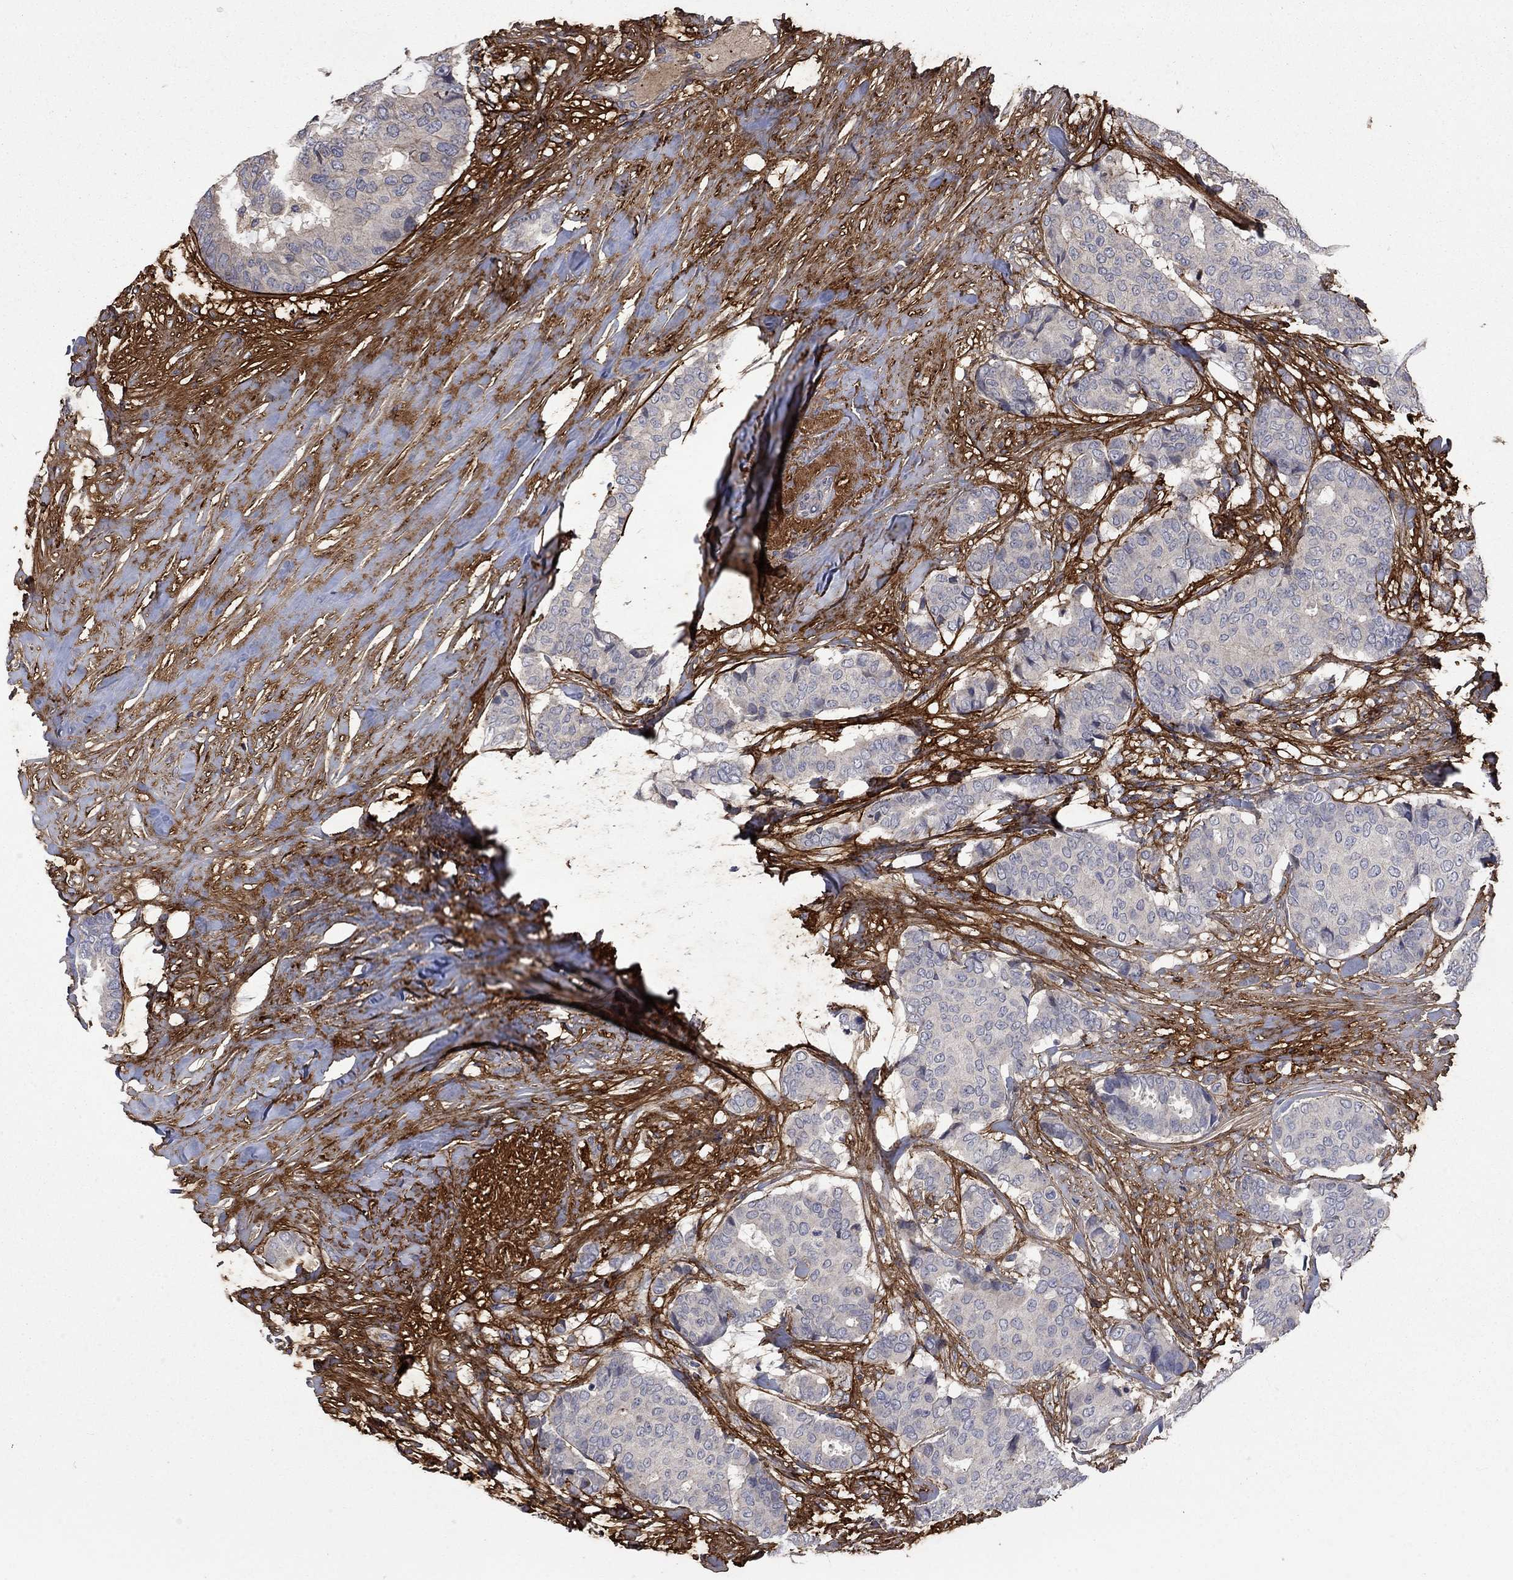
{"staining": {"intensity": "negative", "quantity": "none", "location": "none"}, "tissue": "breast cancer", "cell_type": "Tumor cells", "image_type": "cancer", "snomed": [{"axis": "morphology", "description": "Duct carcinoma"}, {"axis": "topography", "description": "Breast"}], "caption": "Infiltrating ductal carcinoma (breast) was stained to show a protein in brown. There is no significant positivity in tumor cells.", "gene": "VCAN", "patient": {"sex": "female", "age": 75}}